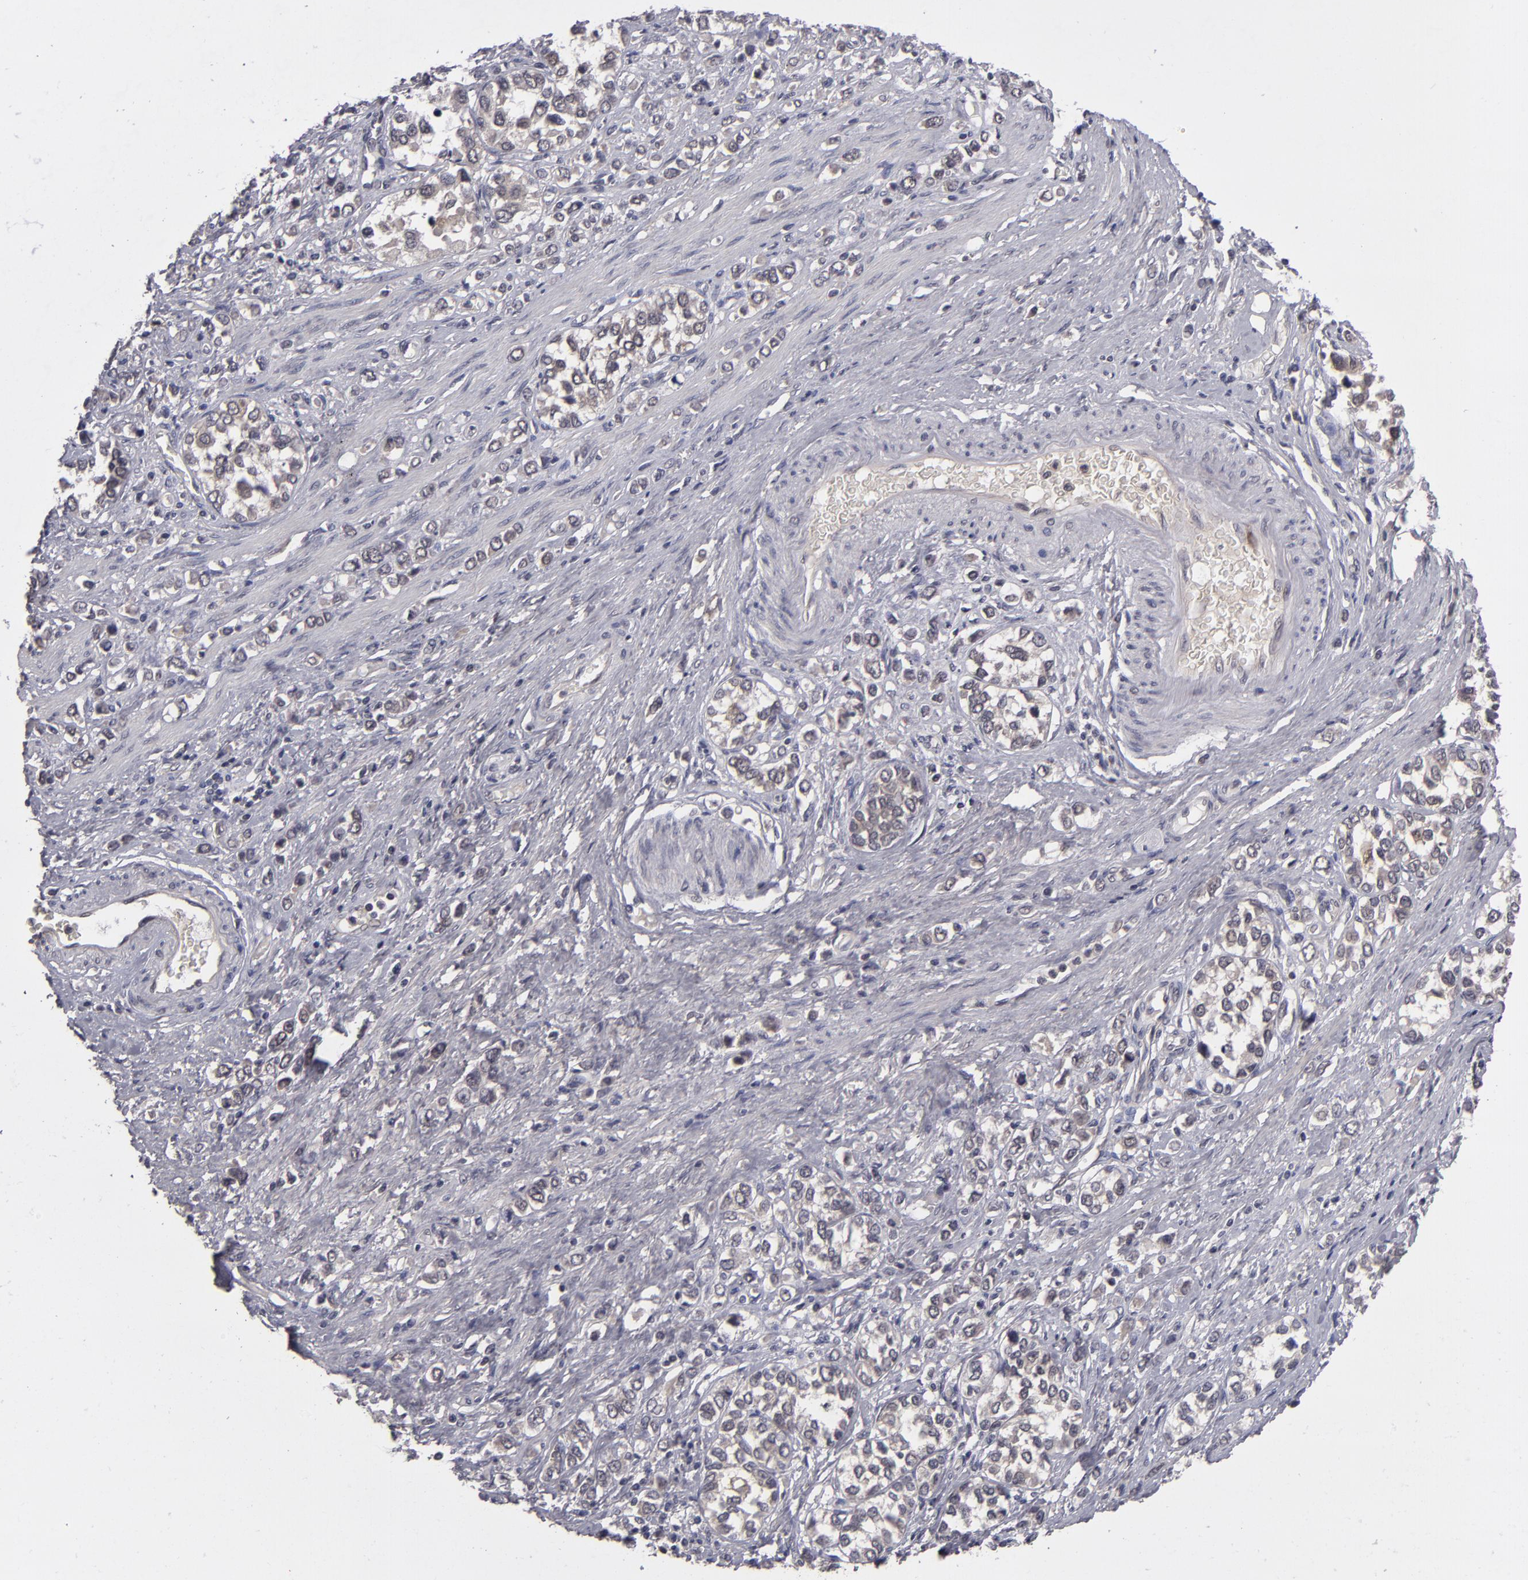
{"staining": {"intensity": "weak", "quantity": "25%-75%", "location": "cytoplasmic/membranous,nuclear"}, "tissue": "stomach cancer", "cell_type": "Tumor cells", "image_type": "cancer", "snomed": [{"axis": "morphology", "description": "Adenocarcinoma, NOS"}, {"axis": "topography", "description": "Stomach, upper"}], "caption": "A micrograph of stomach cancer stained for a protein displays weak cytoplasmic/membranous and nuclear brown staining in tumor cells.", "gene": "TYMS", "patient": {"sex": "male", "age": 76}}